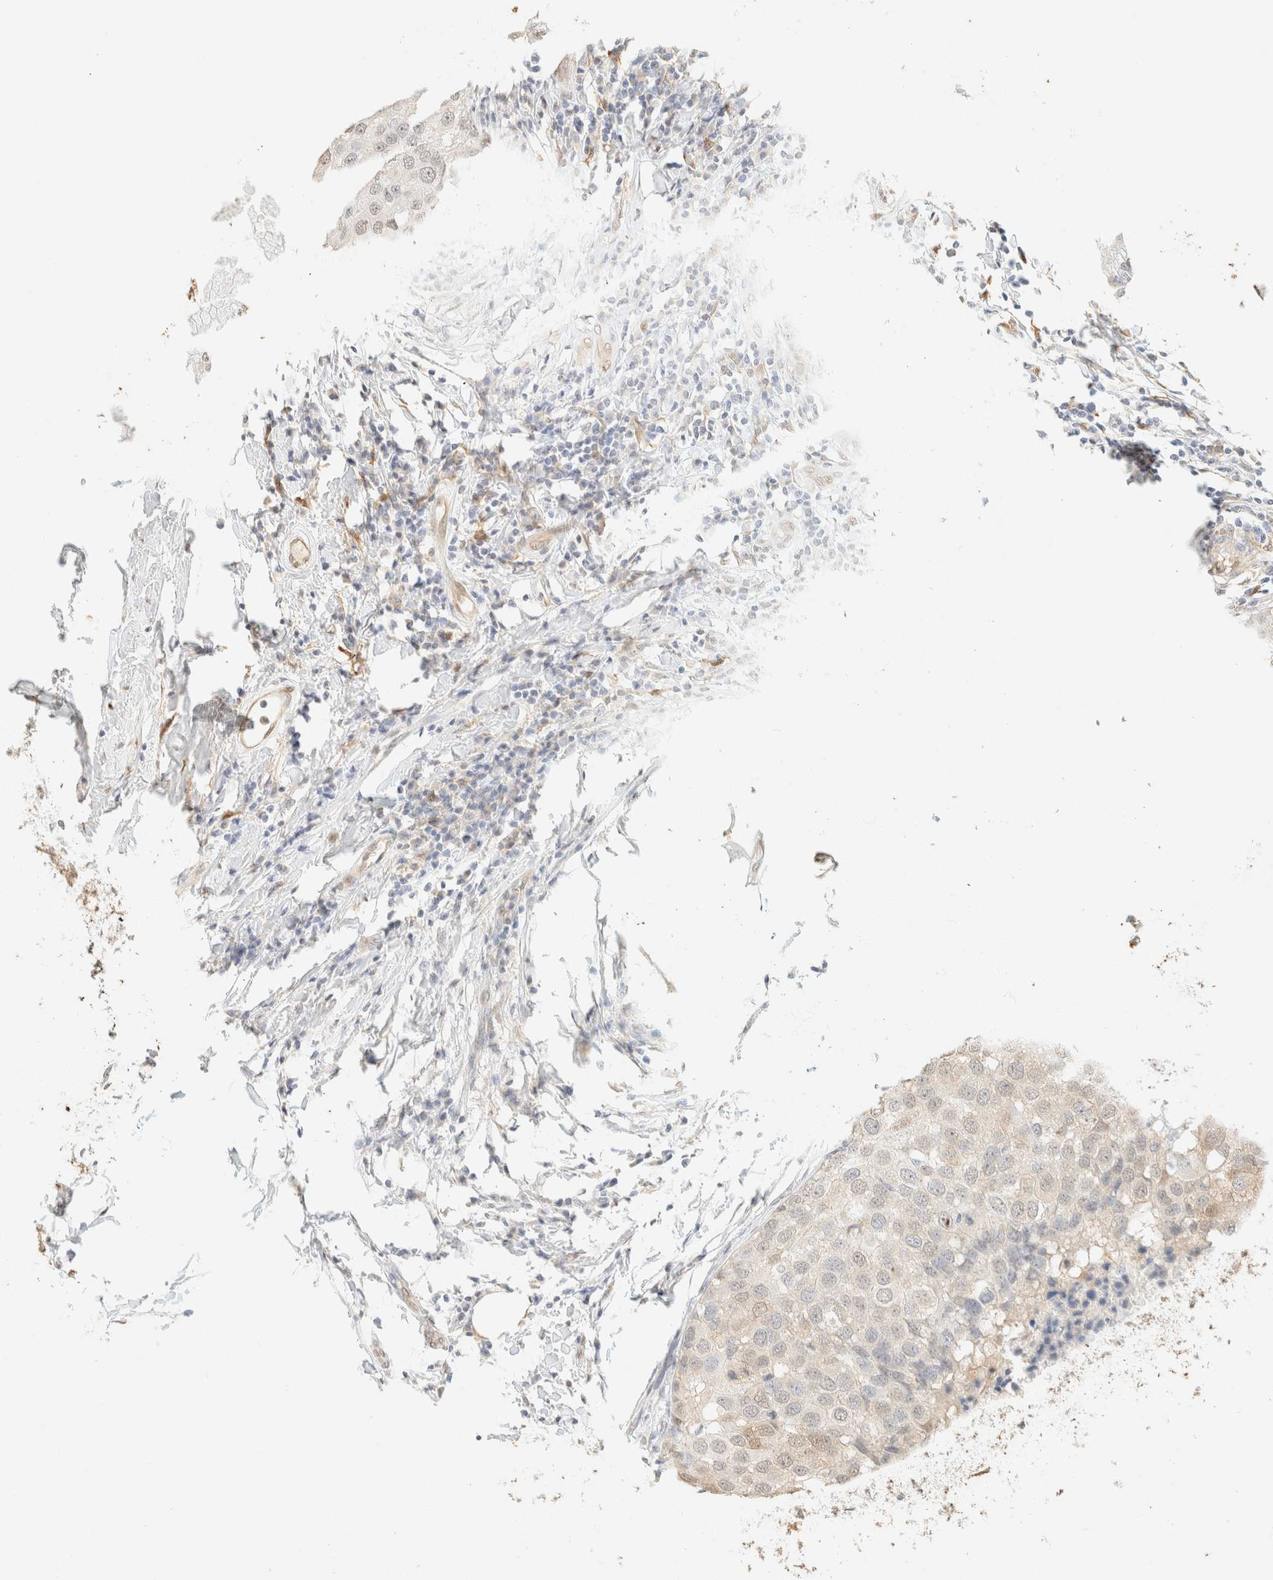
{"staining": {"intensity": "weak", "quantity": "<25%", "location": "nuclear"}, "tissue": "breast cancer", "cell_type": "Tumor cells", "image_type": "cancer", "snomed": [{"axis": "morphology", "description": "Duct carcinoma"}, {"axis": "topography", "description": "Breast"}], "caption": "Immunohistochemical staining of human breast cancer reveals no significant staining in tumor cells. (DAB (3,3'-diaminobenzidine) IHC, high magnification).", "gene": "S100A13", "patient": {"sex": "female", "age": 27}}